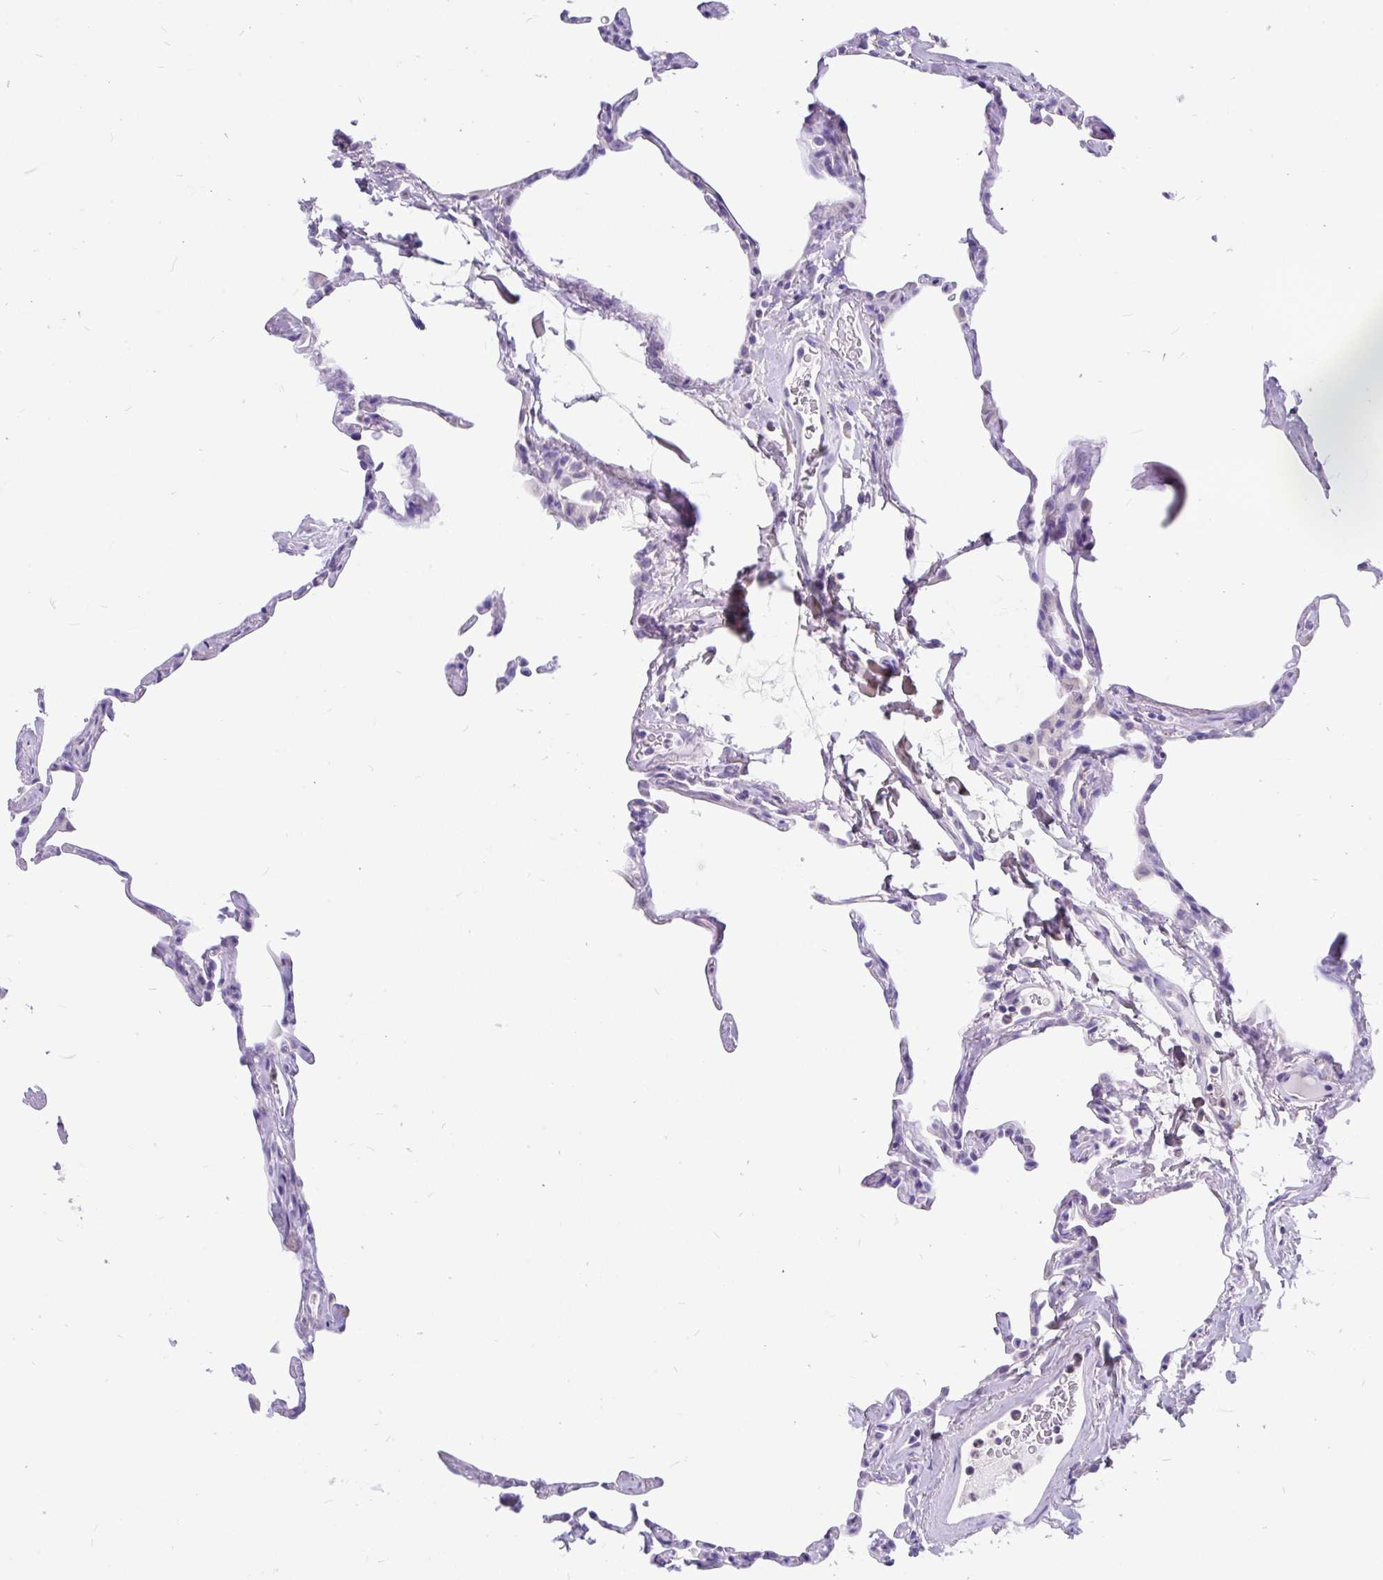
{"staining": {"intensity": "negative", "quantity": "none", "location": "none"}, "tissue": "lung", "cell_type": "Alveolar cells", "image_type": "normal", "snomed": [{"axis": "morphology", "description": "Normal tissue, NOS"}, {"axis": "topography", "description": "Lung"}], "caption": "High magnification brightfield microscopy of benign lung stained with DAB (brown) and counterstained with hematoxylin (blue): alveolar cells show no significant positivity. The staining is performed using DAB (3,3'-diaminobenzidine) brown chromogen with nuclei counter-stained in using hematoxylin.", "gene": "KIAA2013", "patient": {"sex": "male", "age": 65}}